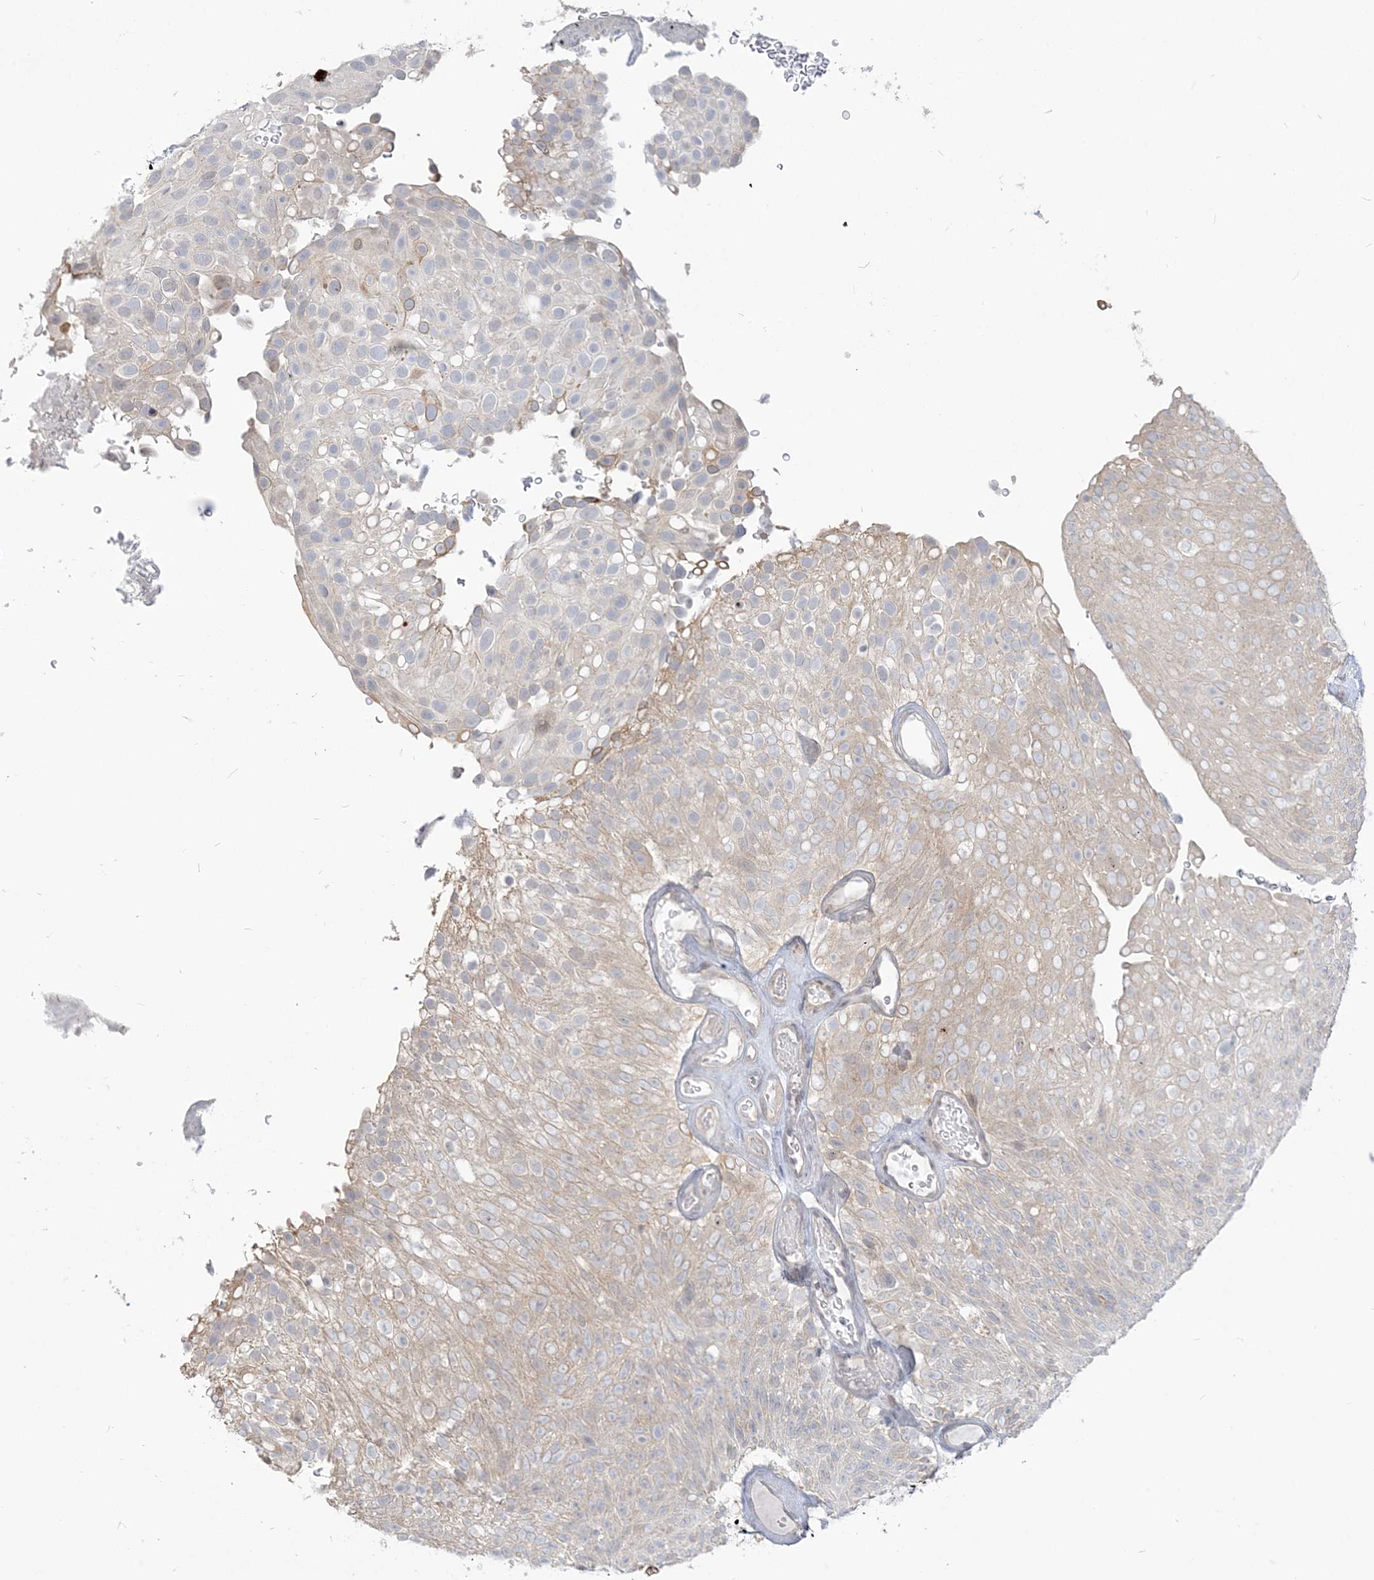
{"staining": {"intensity": "weak", "quantity": "<25%", "location": "cytoplasmic/membranous"}, "tissue": "urothelial cancer", "cell_type": "Tumor cells", "image_type": "cancer", "snomed": [{"axis": "morphology", "description": "Urothelial carcinoma, Low grade"}, {"axis": "topography", "description": "Urinary bladder"}], "caption": "Urothelial carcinoma (low-grade) was stained to show a protein in brown. There is no significant positivity in tumor cells.", "gene": "SDAD1", "patient": {"sex": "male", "age": 78}}